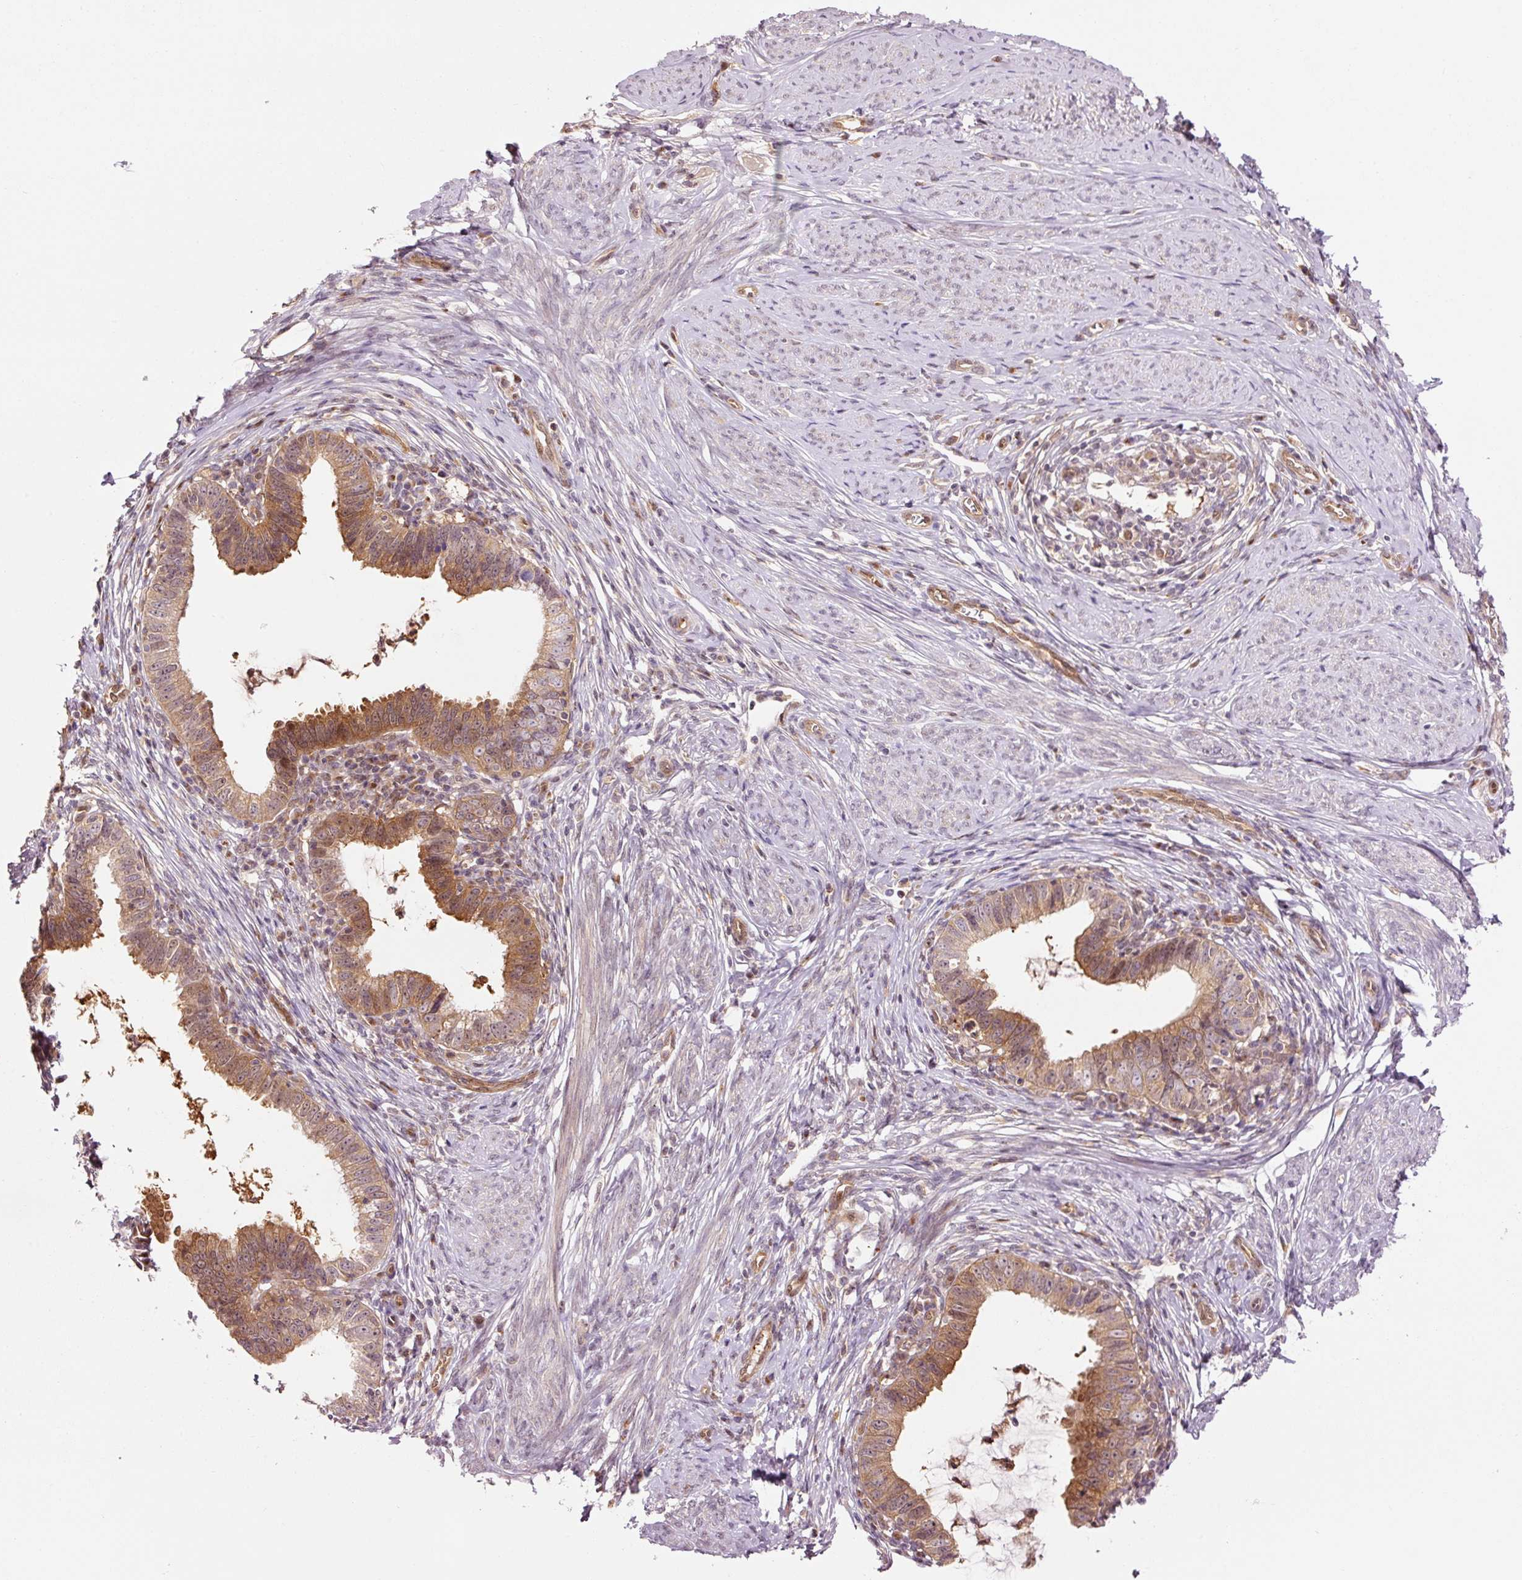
{"staining": {"intensity": "moderate", "quantity": "25%-75%", "location": "cytoplasmic/membranous,nuclear"}, "tissue": "cervical cancer", "cell_type": "Tumor cells", "image_type": "cancer", "snomed": [{"axis": "morphology", "description": "Adenocarcinoma, NOS"}, {"axis": "topography", "description": "Cervix"}], "caption": "Human cervical adenocarcinoma stained for a protein (brown) exhibits moderate cytoplasmic/membranous and nuclear positive expression in about 25%-75% of tumor cells.", "gene": "FBXL14", "patient": {"sex": "female", "age": 36}}